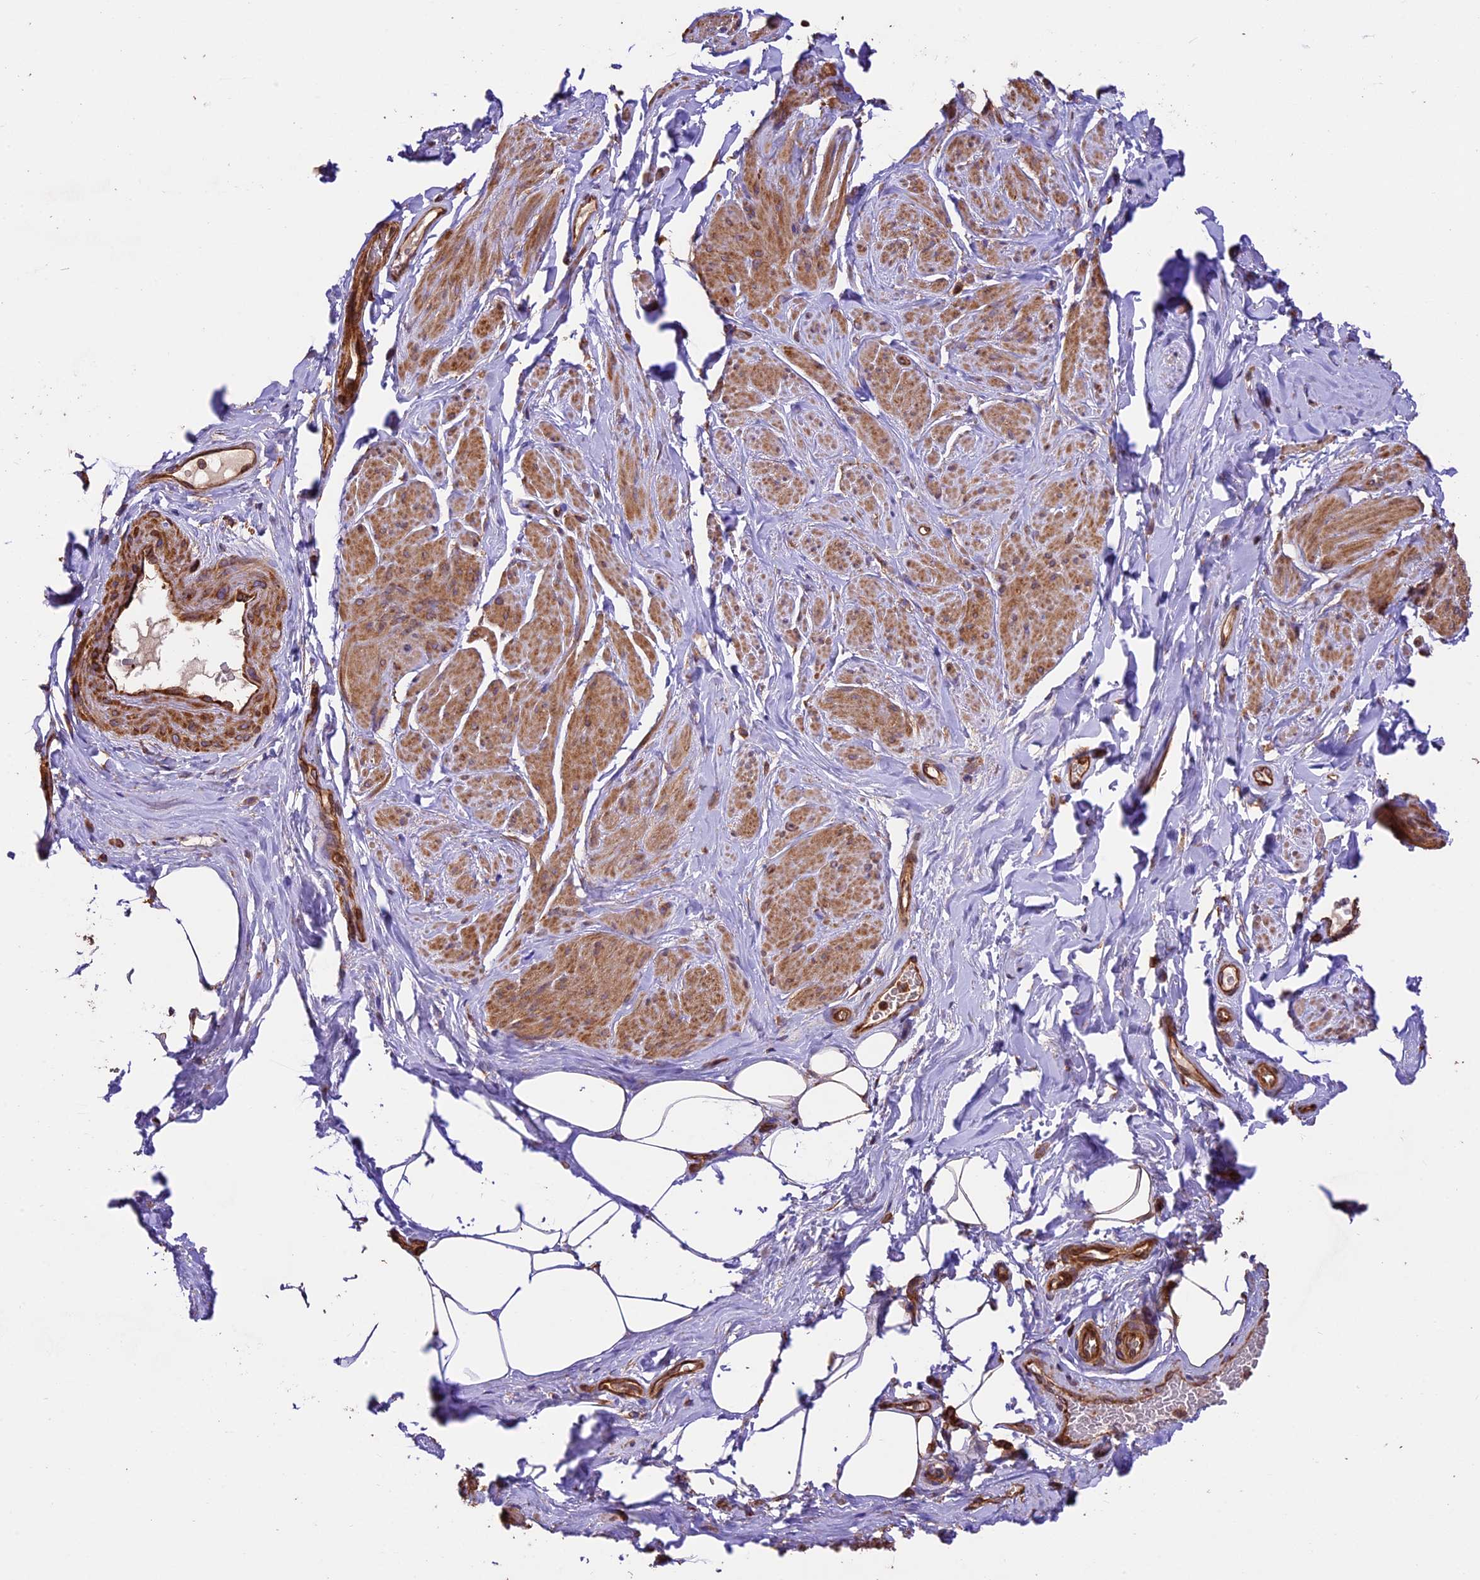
{"staining": {"intensity": "moderate", "quantity": ">75%", "location": "cytoplasmic/membranous"}, "tissue": "smooth muscle", "cell_type": "Smooth muscle cells", "image_type": "normal", "snomed": [{"axis": "morphology", "description": "Normal tissue, NOS"}, {"axis": "topography", "description": "Smooth muscle"}, {"axis": "topography", "description": "Peripheral nerve tissue"}], "caption": "The image demonstrates staining of unremarkable smooth muscle, revealing moderate cytoplasmic/membranous protein staining (brown color) within smooth muscle cells. The protein is stained brown, and the nuclei are stained in blue (DAB (3,3'-diaminobenzidine) IHC with brightfield microscopy, high magnification).", "gene": "KARS1", "patient": {"sex": "male", "age": 69}}